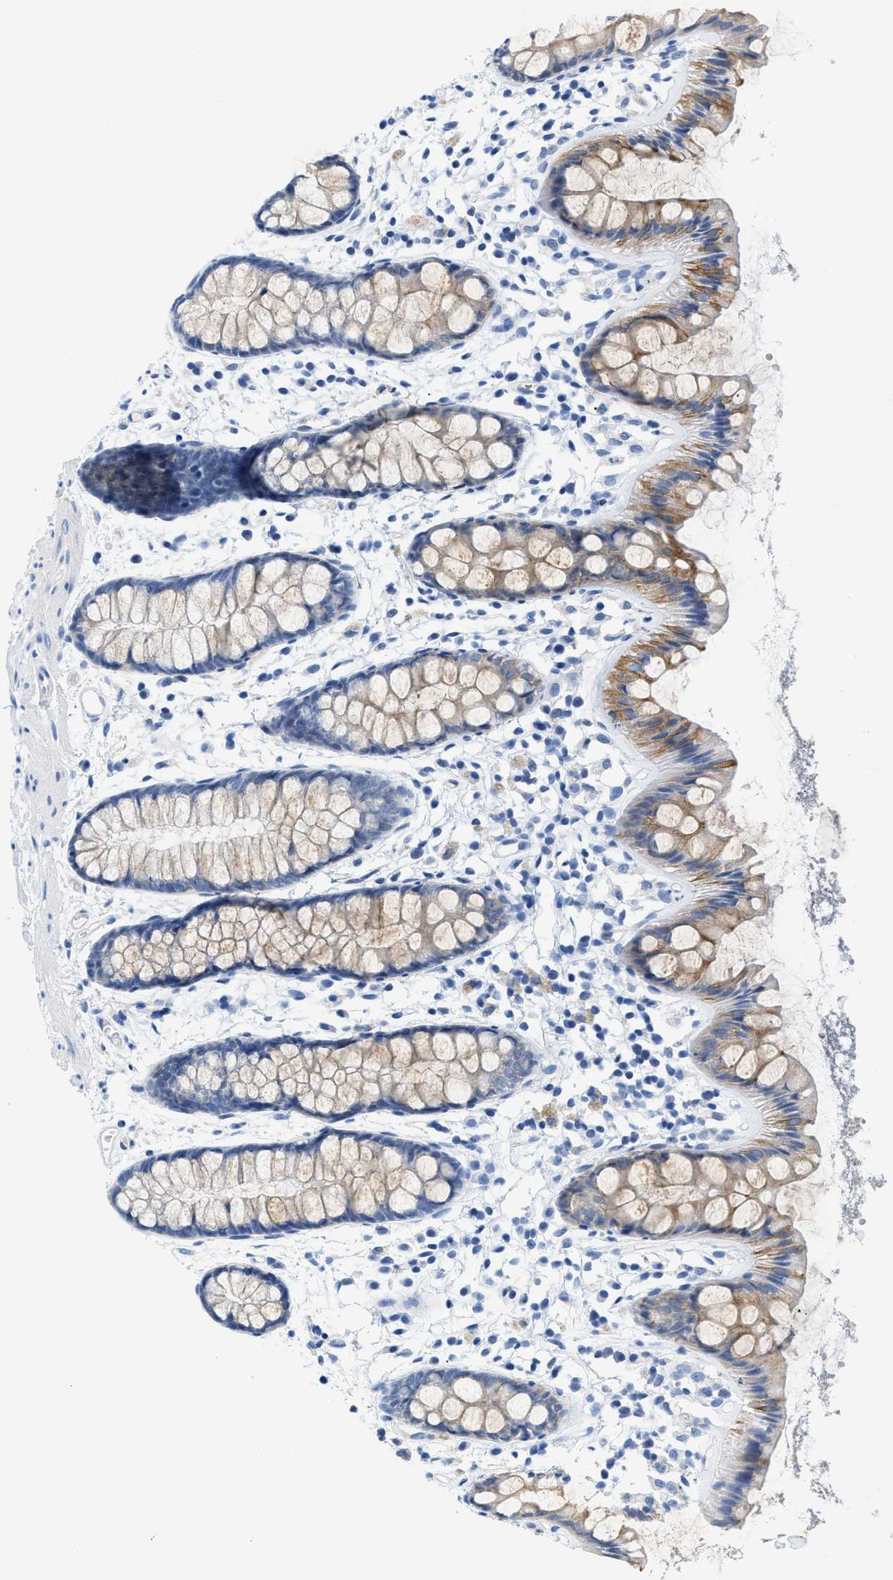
{"staining": {"intensity": "weak", "quantity": ">75%", "location": "cytoplasmic/membranous"}, "tissue": "rectum", "cell_type": "Glandular cells", "image_type": "normal", "snomed": [{"axis": "morphology", "description": "Normal tissue, NOS"}, {"axis": "topography", "description": "Rectum"}], "caption": "Benign rectum reveals weak cytoplasmic/membranous expression in about >75% of glandular cells.", "gene": "BPGM", "patient": {"sex": "female", "age": 66}}